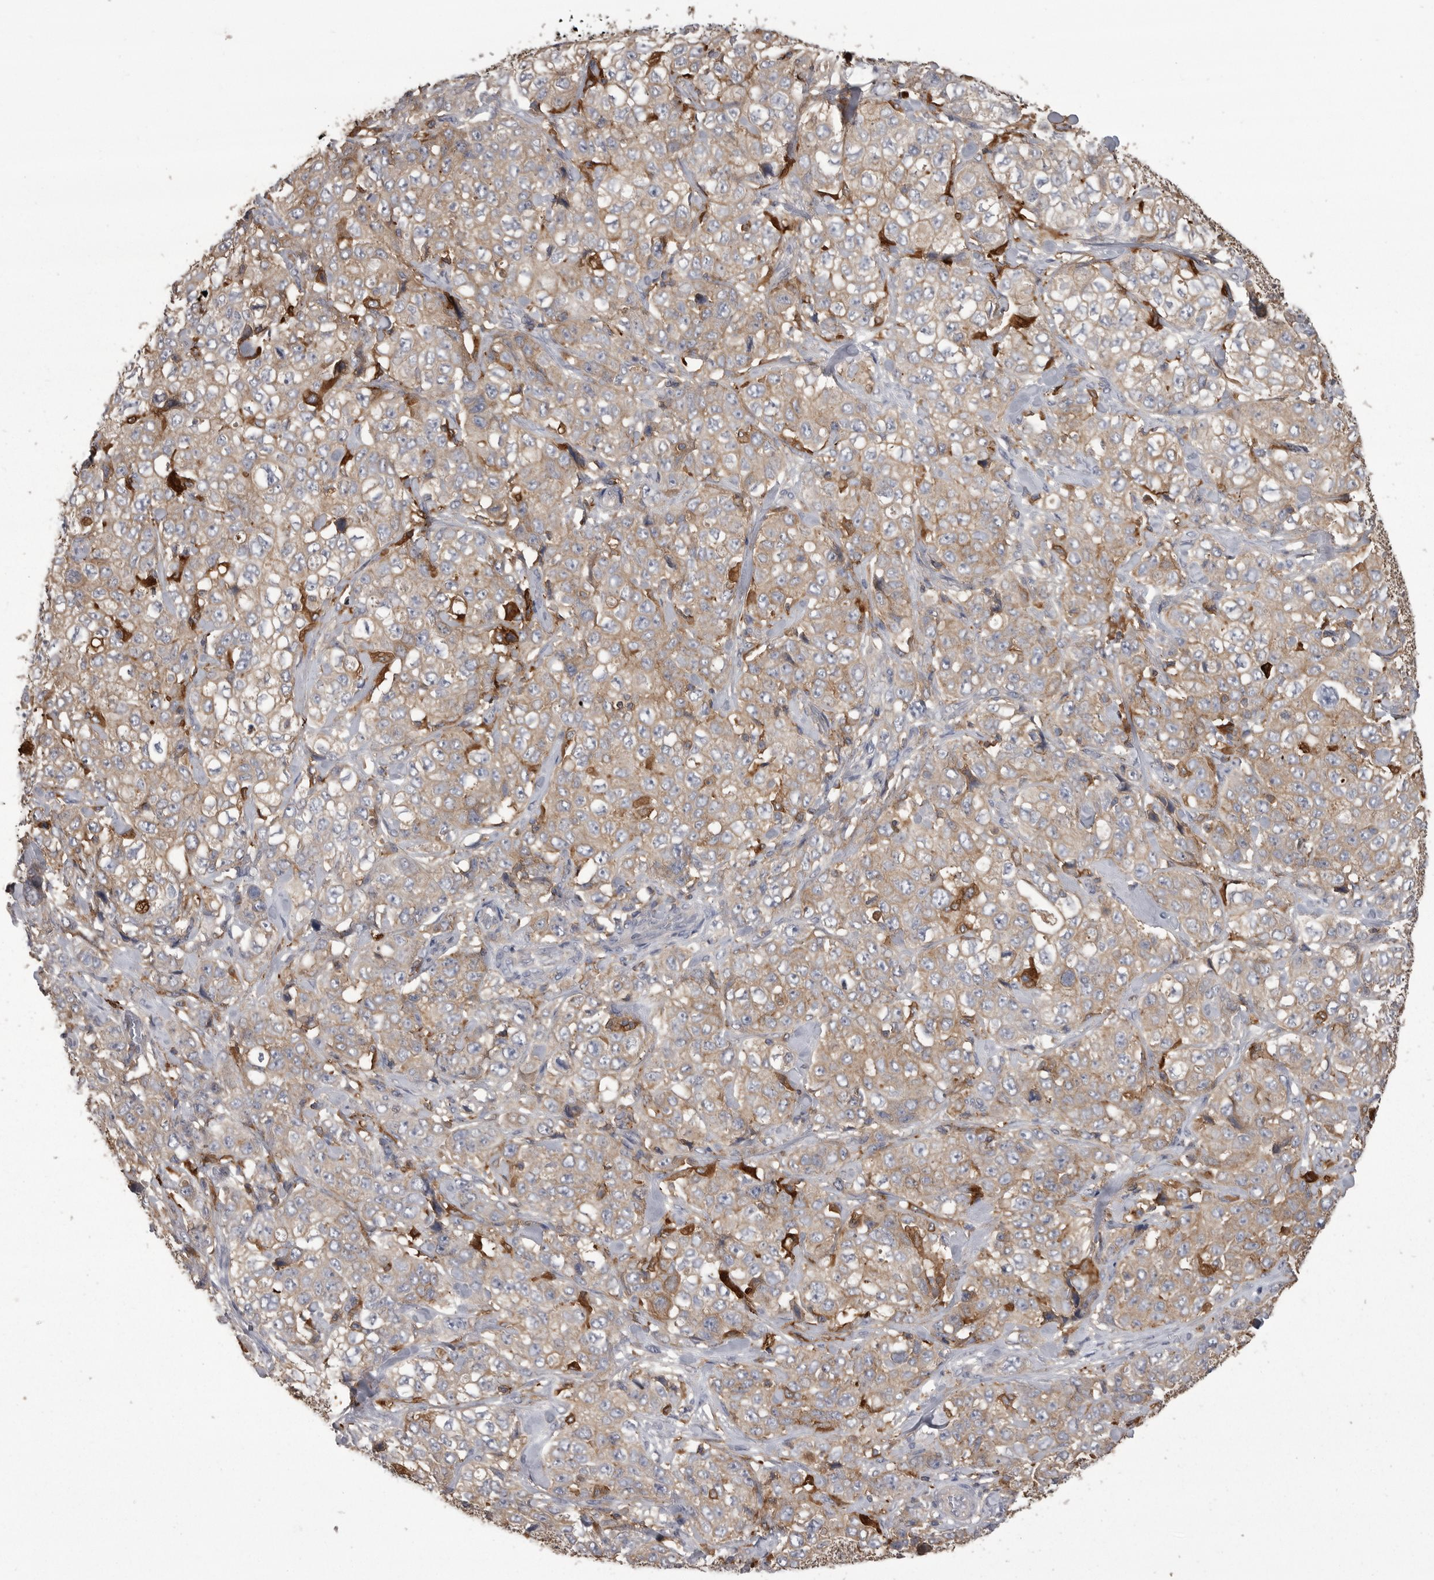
{"staining": {"intensity": "weak", "quantity": ">75%", "location": "cytoplasmic/membranous"}, "tissue": "stomach cancer", "cell_type": "Tumor cells", "image_type": "cancer", "snomed": [{"axis": "morphology", "description": "Adenocarcinoma, NOS"}, {"axis": "topography", "description": "Stomach"}], "caption": "Adenocarcinoma (stomach) stained for a protein exhibits weak cytoplasmic/membranous positivity in tumor cells.", "gene": "CMTM6", "patient": {"sex": "male", "age": 48}}